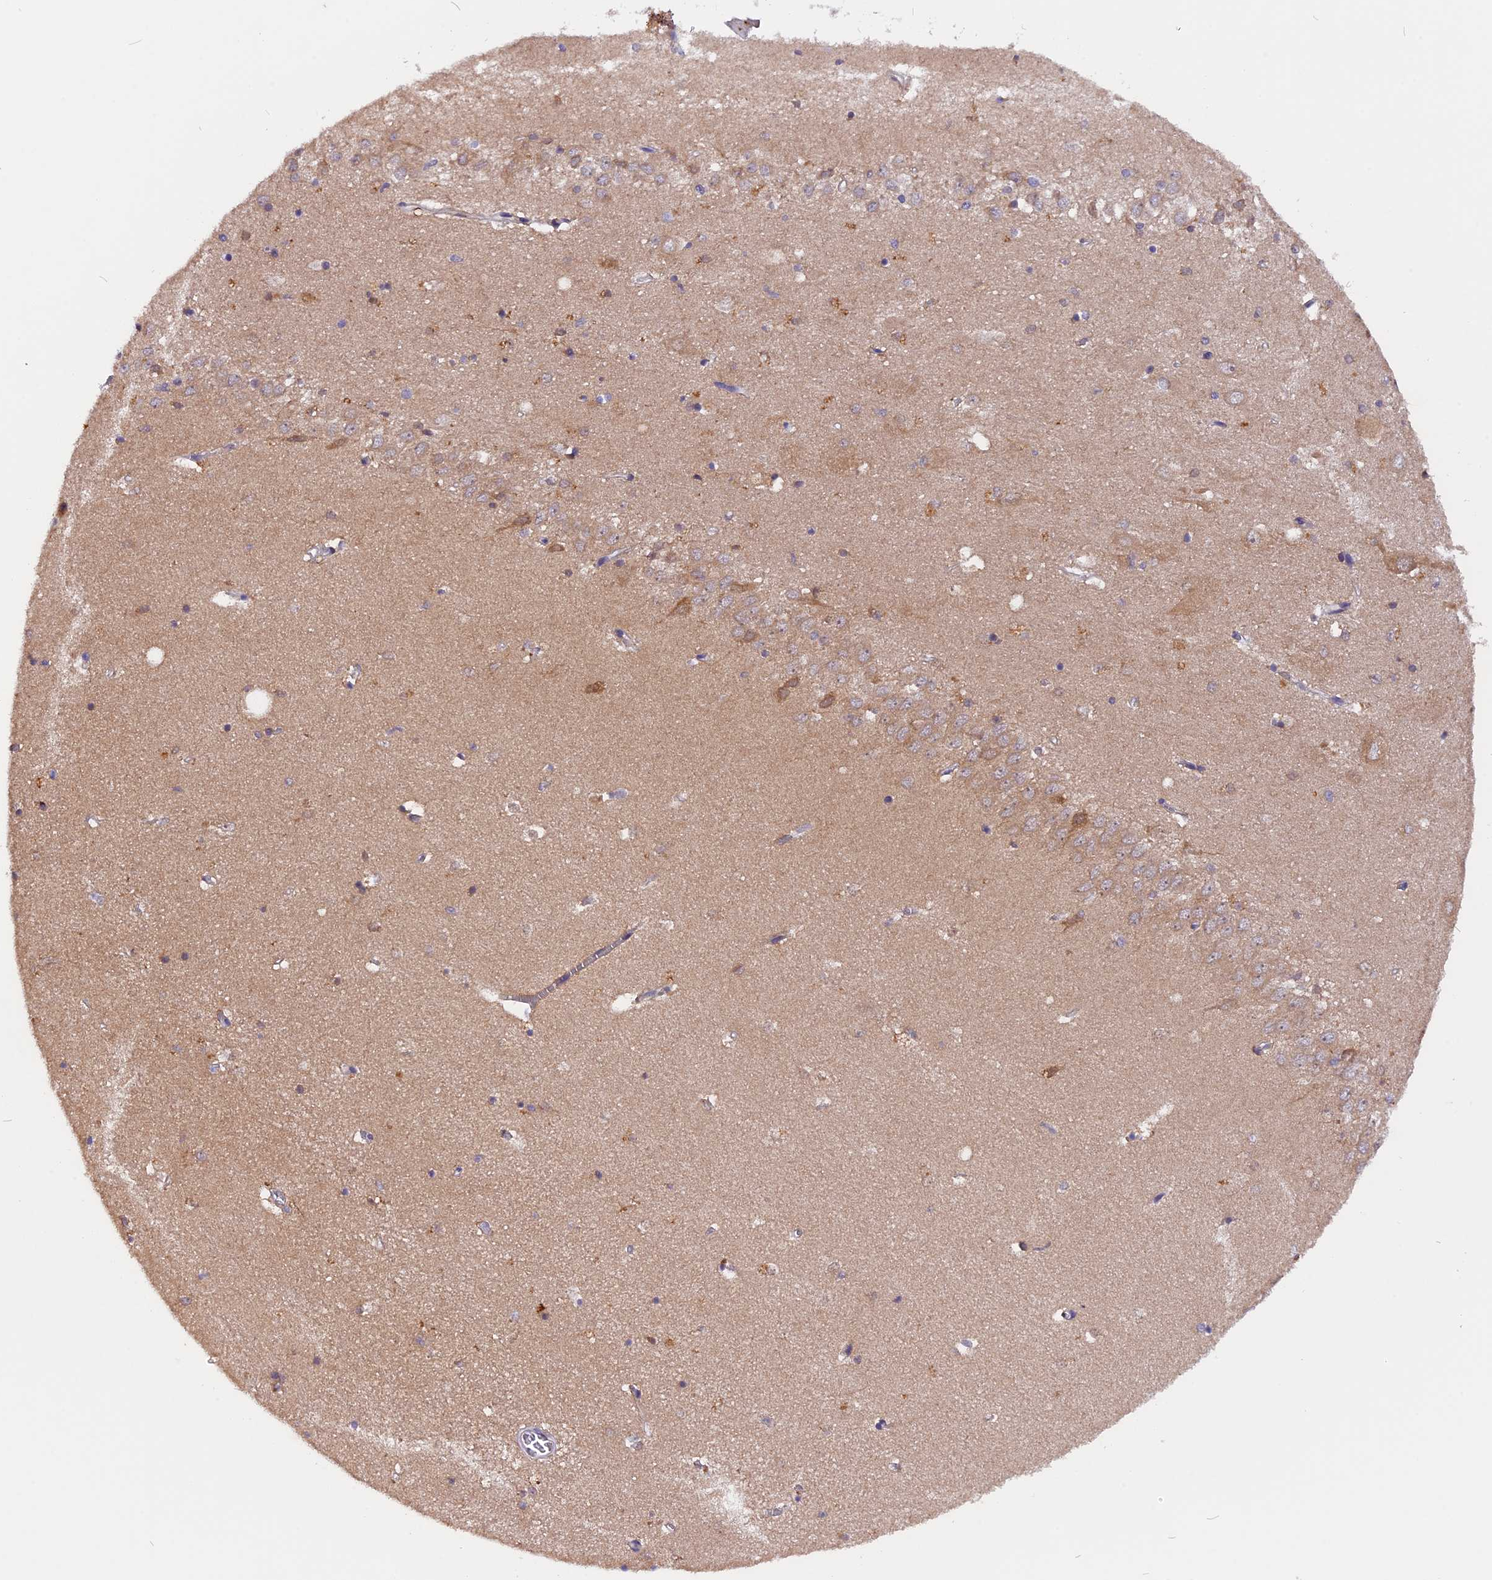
{"staining": {"intensity": "negative", "quantity": "none", "location": "none"}, "tissue": "hippocampus", "cell_type": "Glial cells", "image_type": "normal", "snomed": [{"axis": "morphology", "description": "Normal tissue, NOS"}, {"axis": "topography", "description": "Hippocampus"}], "caption": "IHC micrograph of normal hippocampus: hippocampus stained with DAB (3,3'-diaminobenzidine) reveals no significant protein staining in glial cells.", "gene": "MARK4", "patient": {"sex": "female", "age": 64}}